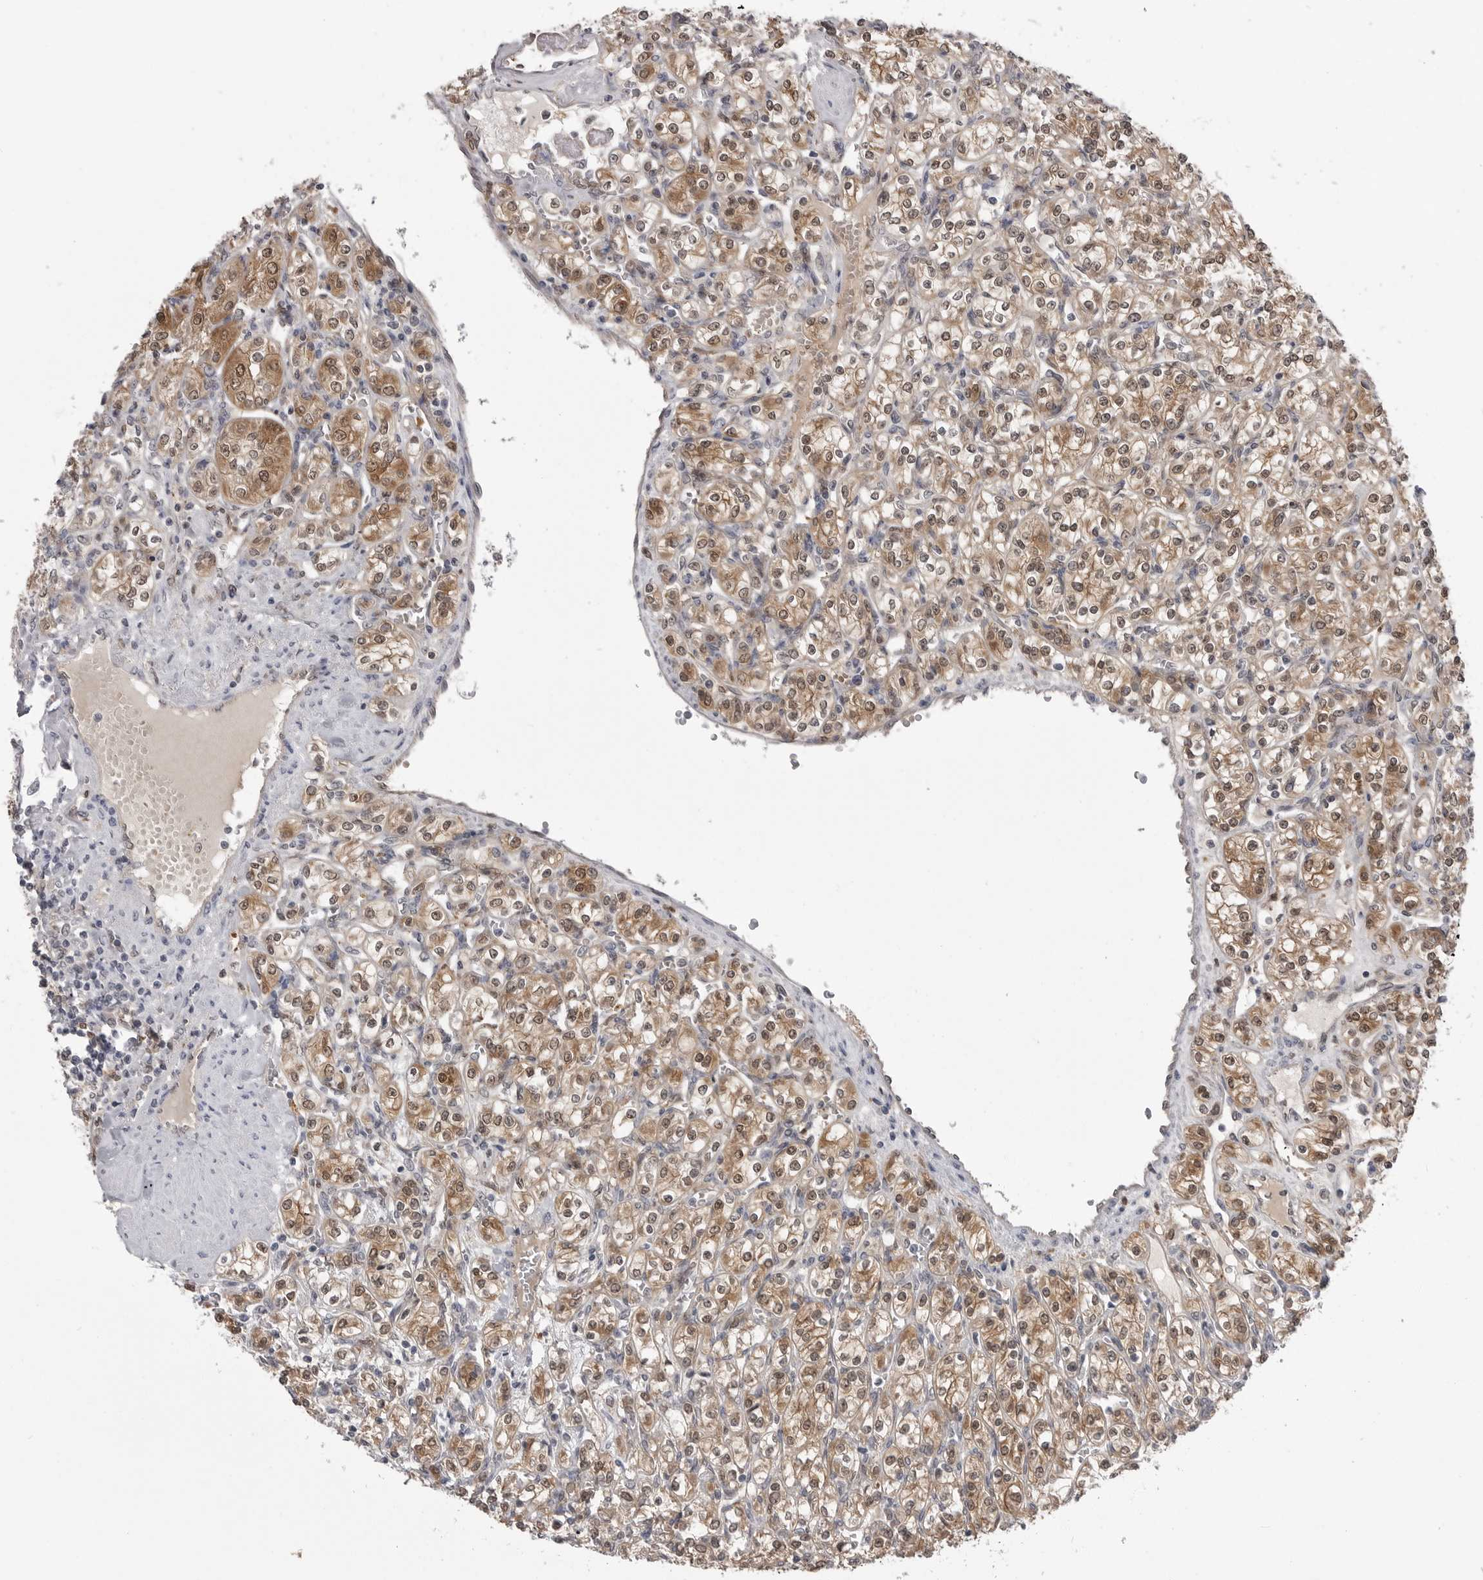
{"staining": {"intensity": "moderate", "quantity": ">75%", "location": "cytoplasmic/membranous,nuclear"}, "tissue": "renal cancer", "cell_type": "Tumor cells", "image_type": "cancer", "snomed": [{"axis": "morphology", "description": "Adenocarcinoma, NOS"}, {"axis": "topography", "description": "Kidney"}], "caption": "This is a photomicrograph of immunohistochemistry staining of renal cancer (adenocarcinoma), which shows moderate expression in the cytoplasmic/membranous and nuclear of tumor cells.", "gene": "PNPO", "patient": {"sex": "male", "age": 77}}